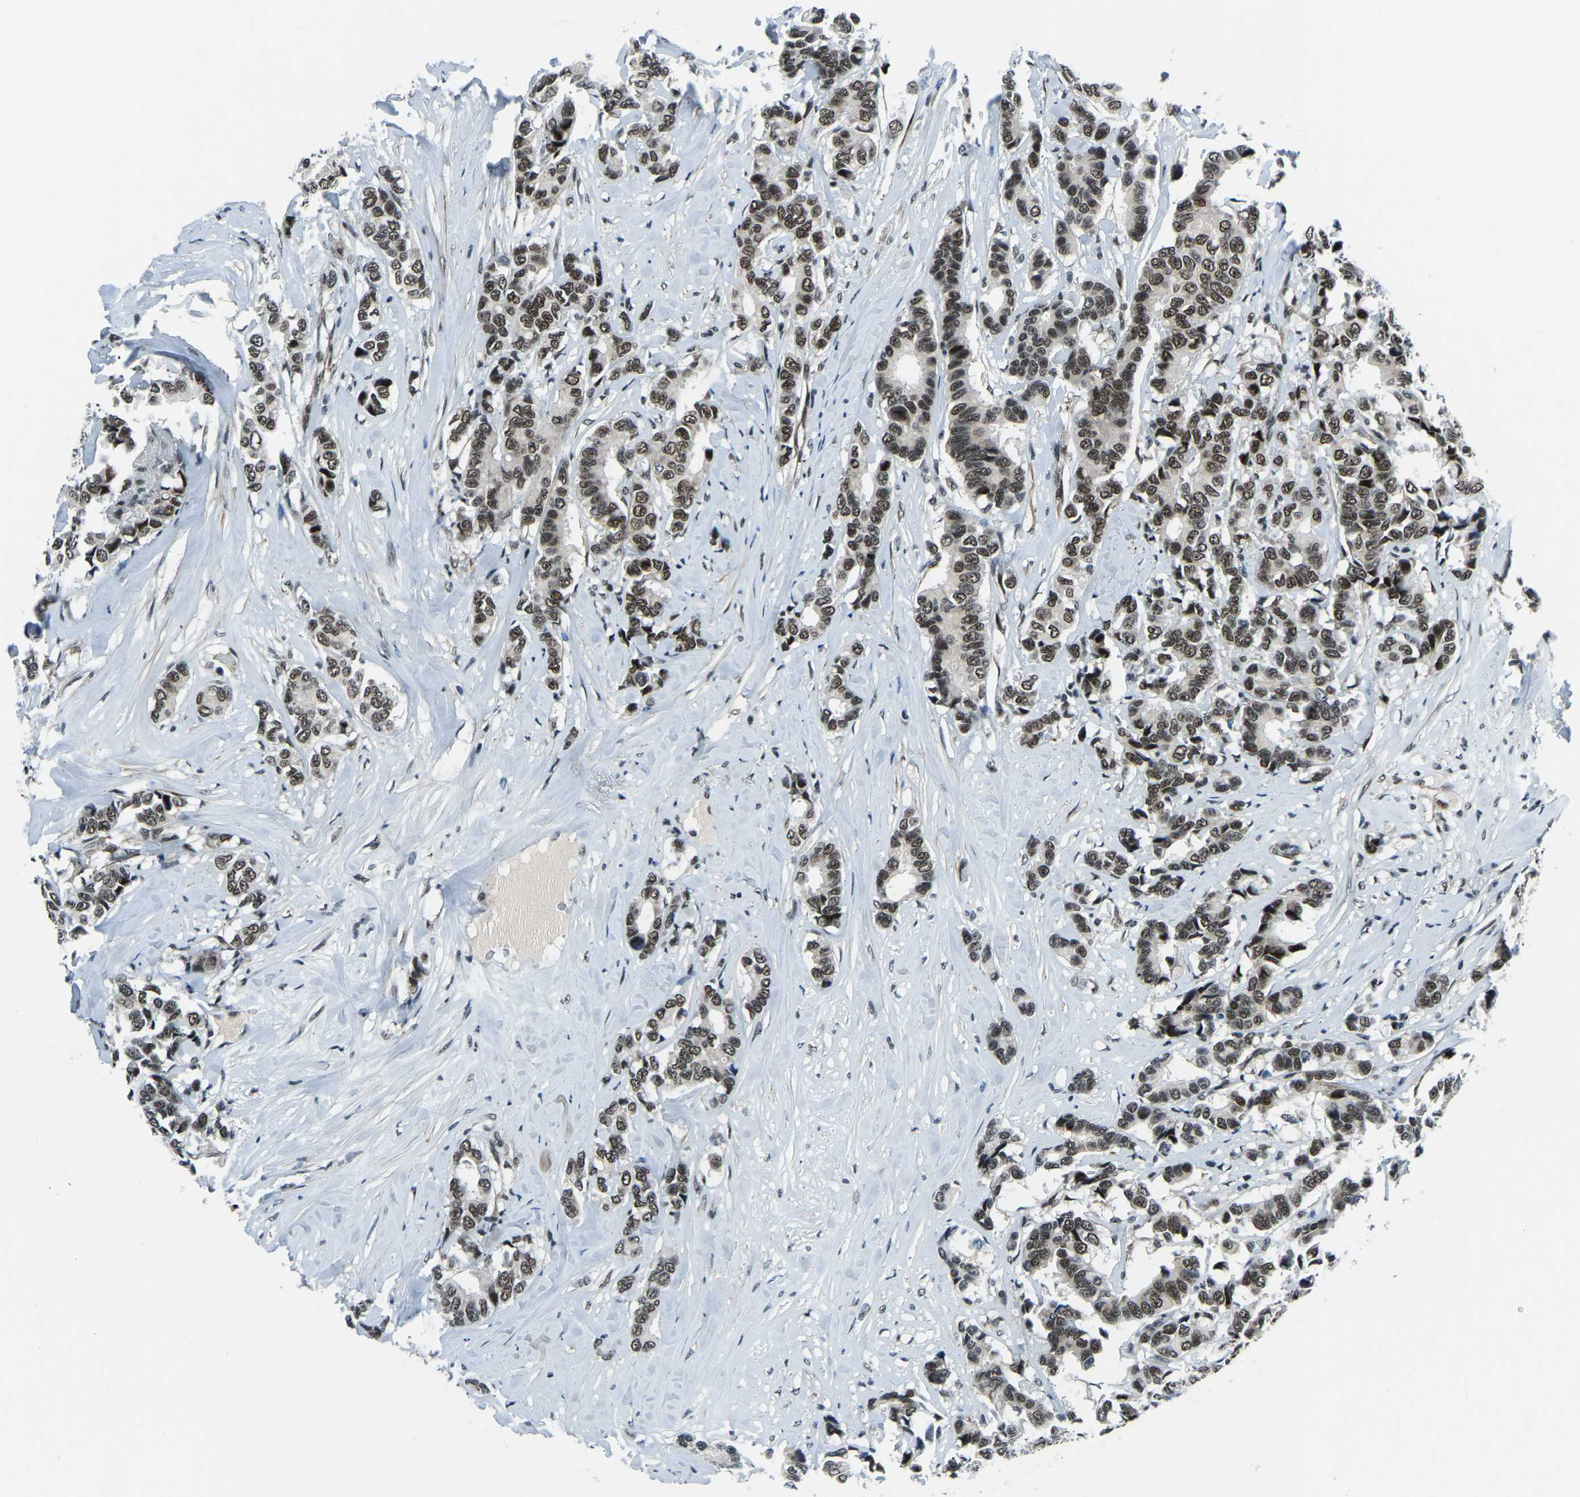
{"staining": {"intensity": "moderate", "quantity": ">75%", "location": "nuclear"}, "tissue": "breast cancer", "cell_type": "Tumor cells", "image_type": "cancer", "snomed": [{"axis": "morphology", "description": "Duct carcinoma"}, {"axis": "topography", "description": "Breast"}], "caption": "Breast cancer was stained to show a protein in brown. There is medium levels of moderate nuclear expression in about >75% of tumor cells.", "gene": "PRCC", "patient": {"sex": "female", "age": 87}}